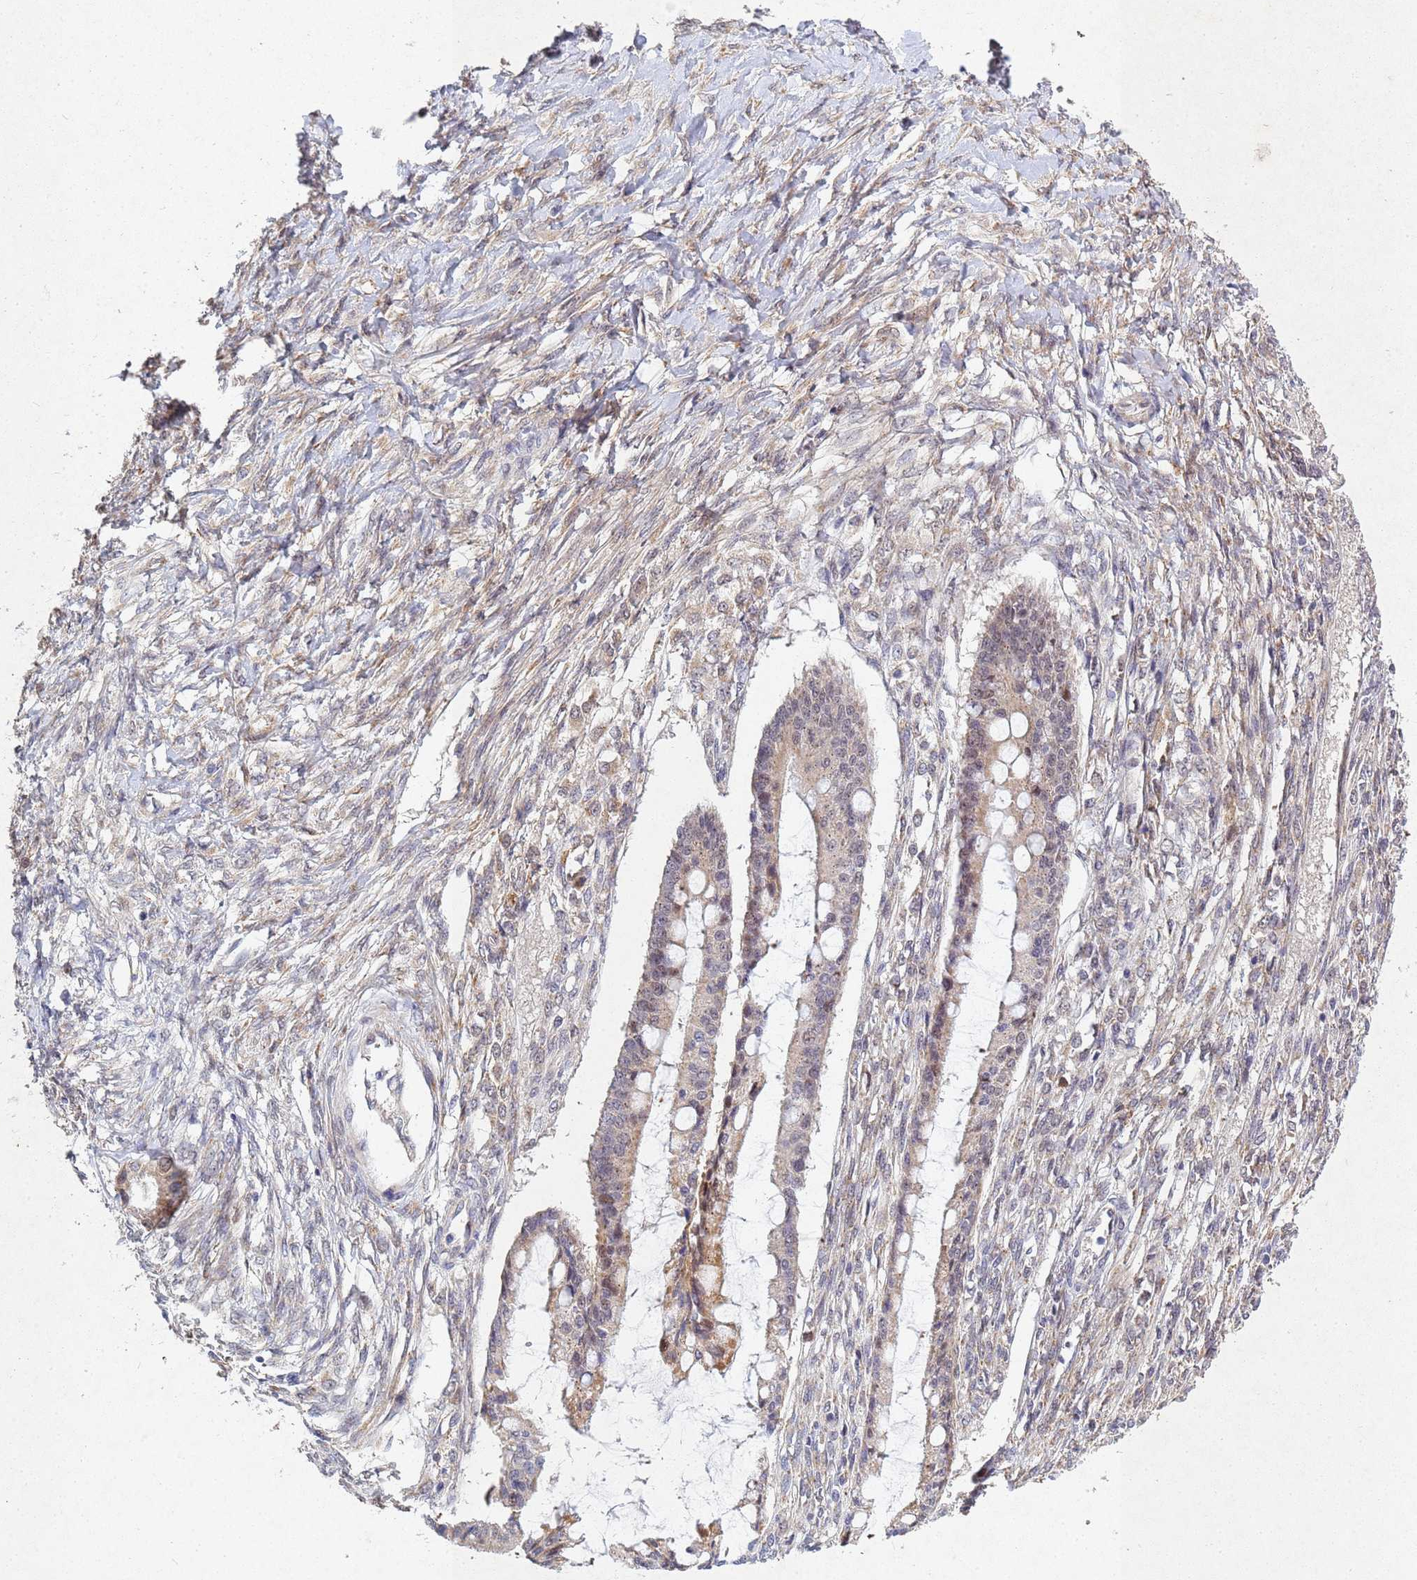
{"staining": {"intensity": "weak", "quantity": ">75%", "location": "cytoplasmic/membranous"}, "tissue": "ovarian cancer", "cell_type": "Tumor cells", "image_type": "cancer", "snomed": [{"axis": "morphology", "description": "Cystadenocarcinoma, mucinous, NOS"}, {"axis": "topography", "description": "Ovary"}], "caption": "A high-resolution photomicrograph shows IHC staining of ovarian cancer, which displays weak cytoplasmic/membranous expression in about >75% of tumor cells.", "gene": "TNPO2", "patient": {"sex": "female", "age": 73}}